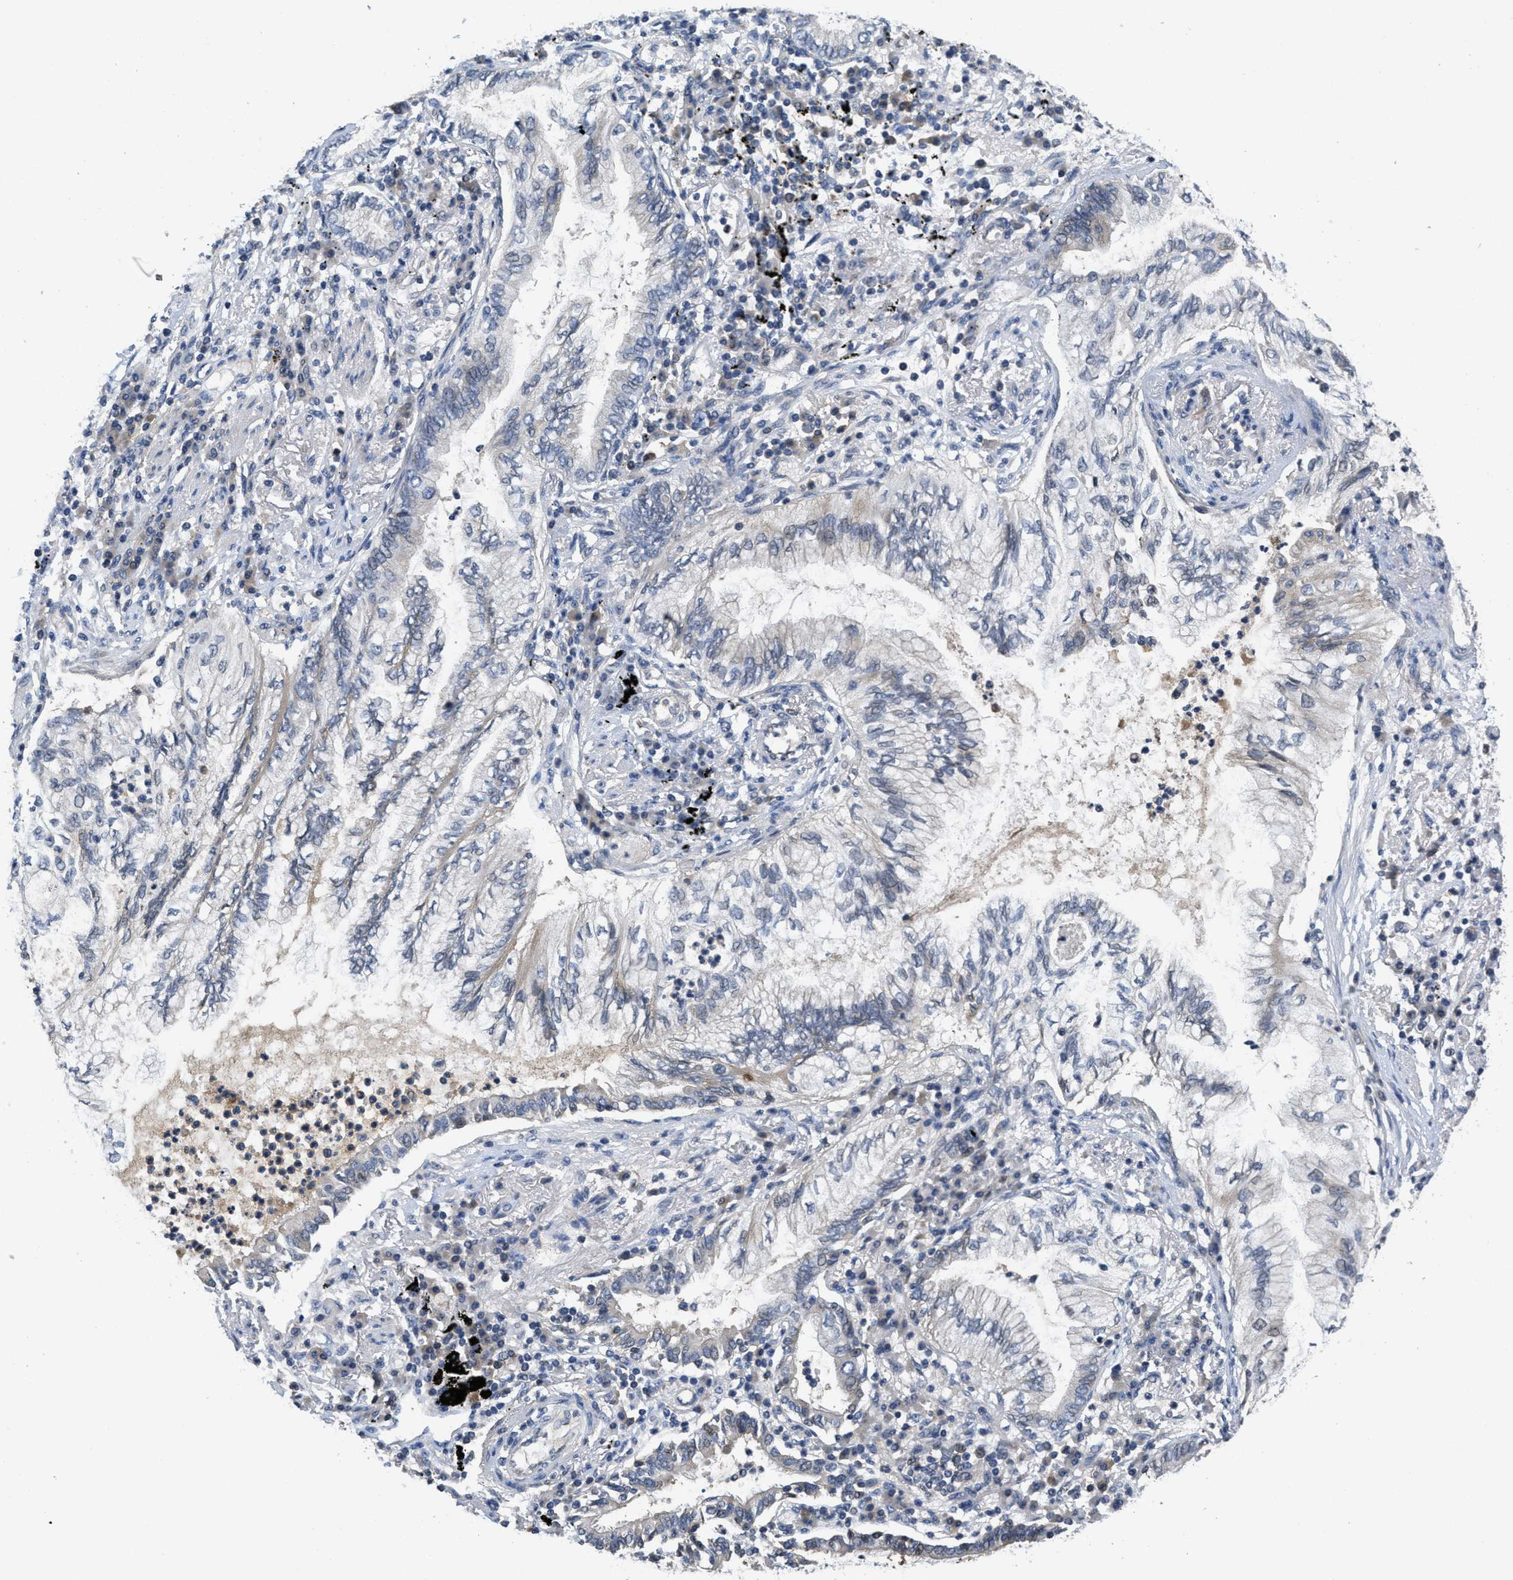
{"staining": {"intensity": "negative", "quantity": "none", "location": "none"}, "tissue": "lung cancer", "cell_type": "Tumor cells", "image_type": "cancer", "snomed": [{"axis": "morphology", "description": "Normal tissue, NOS"}, {"axis": "morphology", "description": "Adenocarcinoma, NOS"}, {"axis": "topography", "description": "Bronchus"}, {"axis": "topography", "description": "Lung"}], "caption": "A high-resolution image shows immunohistochemistry staining of lung cancer (adenocarcinoma), which demonstrates no significant positivity in tumor cells.", "gene": "ANGPT1", "patient": {"sex": "female", "age": 70}}